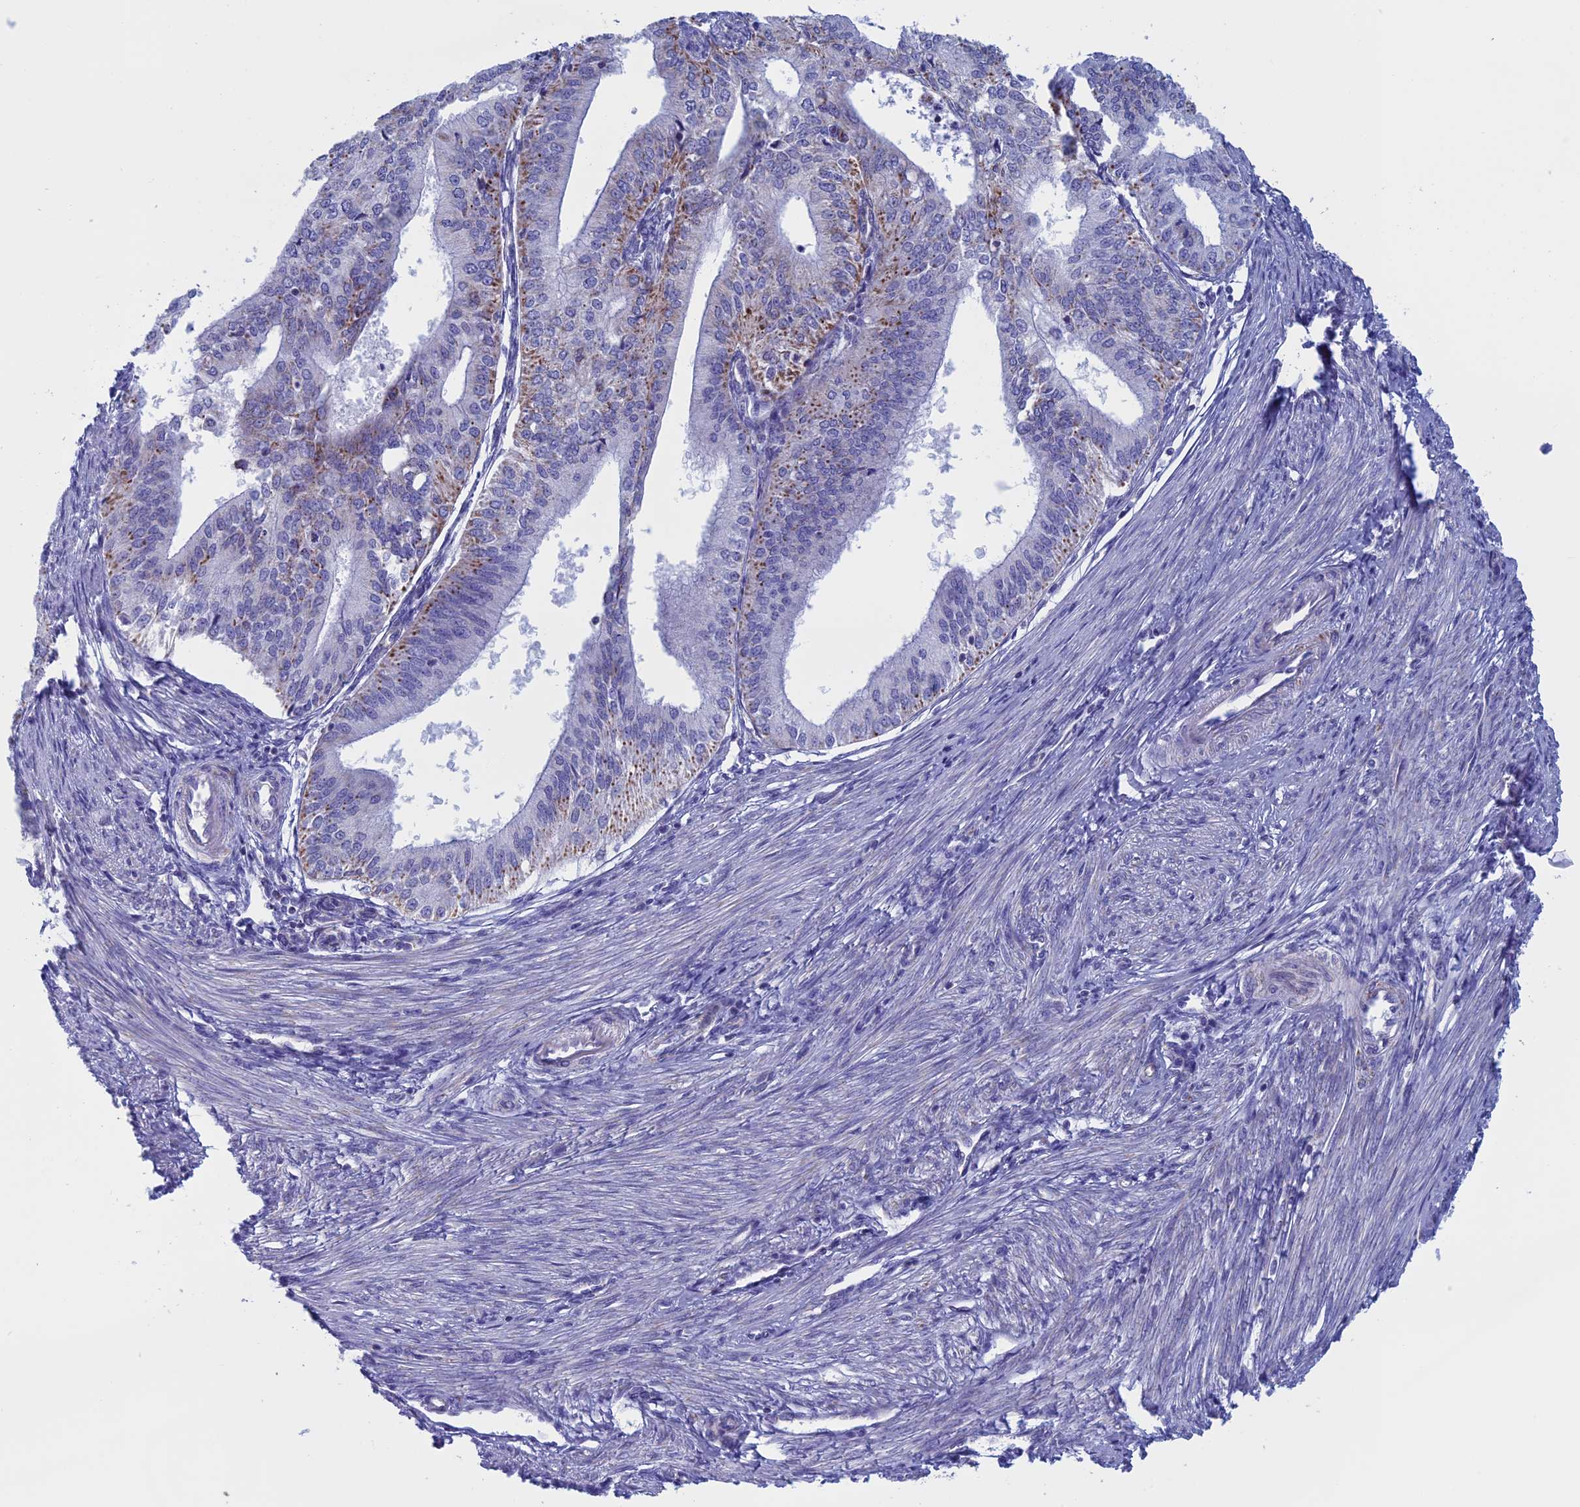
{"staining": {"intensity": "moderate", "quantity": "25%-75%", "location": "cytoplasmic/membranous"}, "tissue": "endometrial cancer", "cell_type": "Tumor cells", "image_type": "cancer", "snomed": [{"axis": "morphology", "description": "Adenocarcinoma, NOS"}, {"axis": "topography", "description": "Endometrium"}], "caption": "Adenocarcinoma (endometrial) stained for a protein (brown) reveals moderate cytoplasmic/membranous positive staining in about 25%-75% of tumor cells.", "gene": "NDUFB9", "patient": {"sex": "female", "age": 50}}